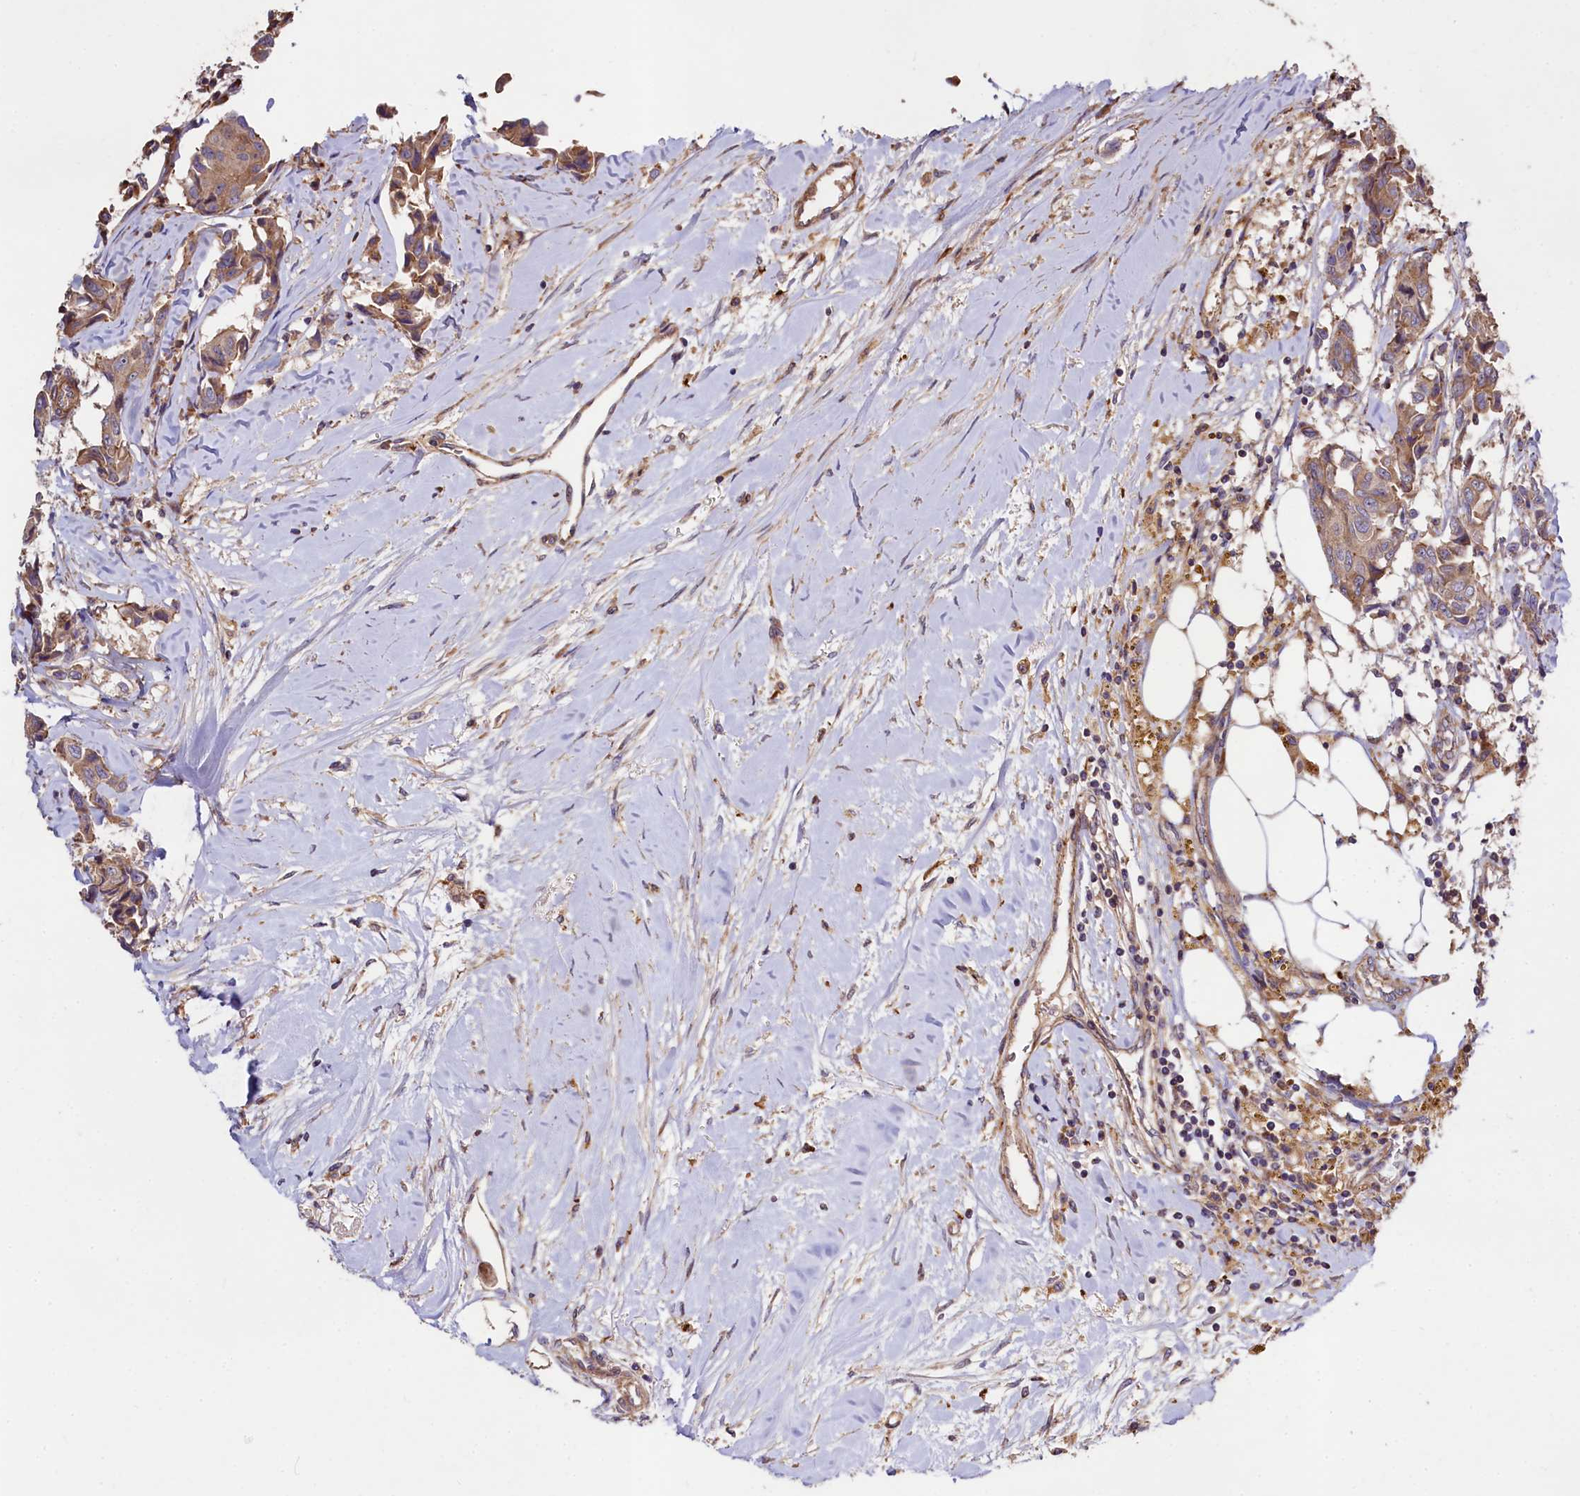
{"staining": {"intensity": "moderate", "quantity": "<25%", "location": "cytoplasmic/membranous"}, "tissue": "breast cancer", "cell_type": "Tumor cells", "image_type": "cancer", "snomed": [{"axis": "morphology", "description": "Duct carcinoma"}, {"axis": "topography", "description": "Breast"}], "caption": "Immunohistochemistry histopathology image of breast cancer (invasive ductal carcinoma) stained for a protein (brown), which shows low levels of moderate cytoplasmic/membranous expression in approximately <25% of tumor cells.", "gene": "KLHDC4", "patient": {"sex": "female", "age": 80}}